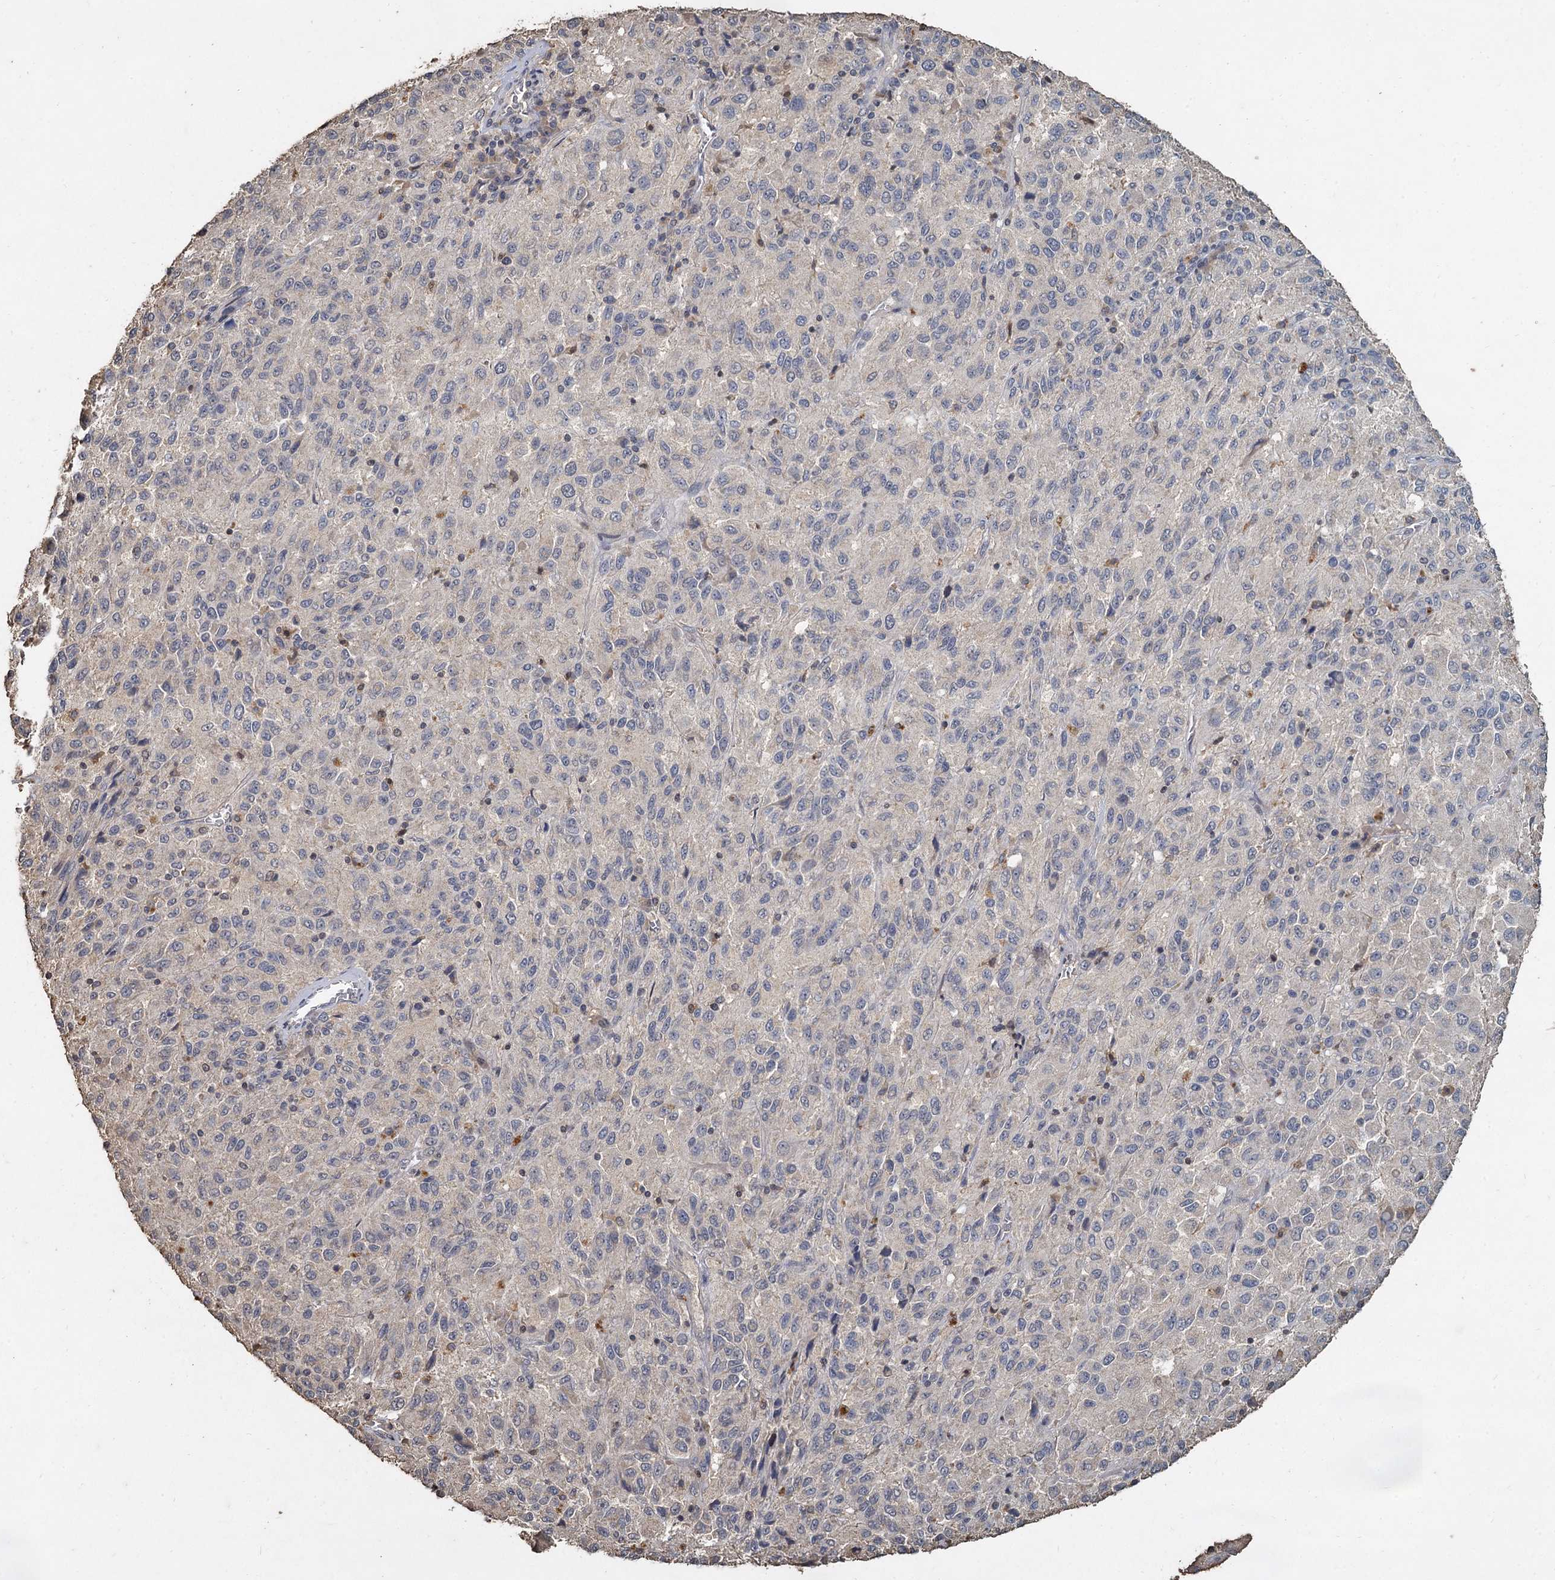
{"staining": {"intensity": "negative", "quantity": "none", "location": "none"}, "tissue": "melanoma", "cell_type": "Tumor cells", "image_type": "cancer", "snomed": [{"axis": "morphology", "description": "Malignant melanoma, Metastatic site"}, {"axis": "topography", "description": "Lung"}], "caption": "High magnification brightfield microscopy of melanoma stained with DAB (brown) and counterstained with hematoxylin (blue): tumor cells show no significant staining. (Brightfield microscopy of DAB (3,3'-diaminobenzidine) immunohistochemistry at high magnification).", "gene": "CCDC61", "patient": {"sex": "male", "age": 64}}